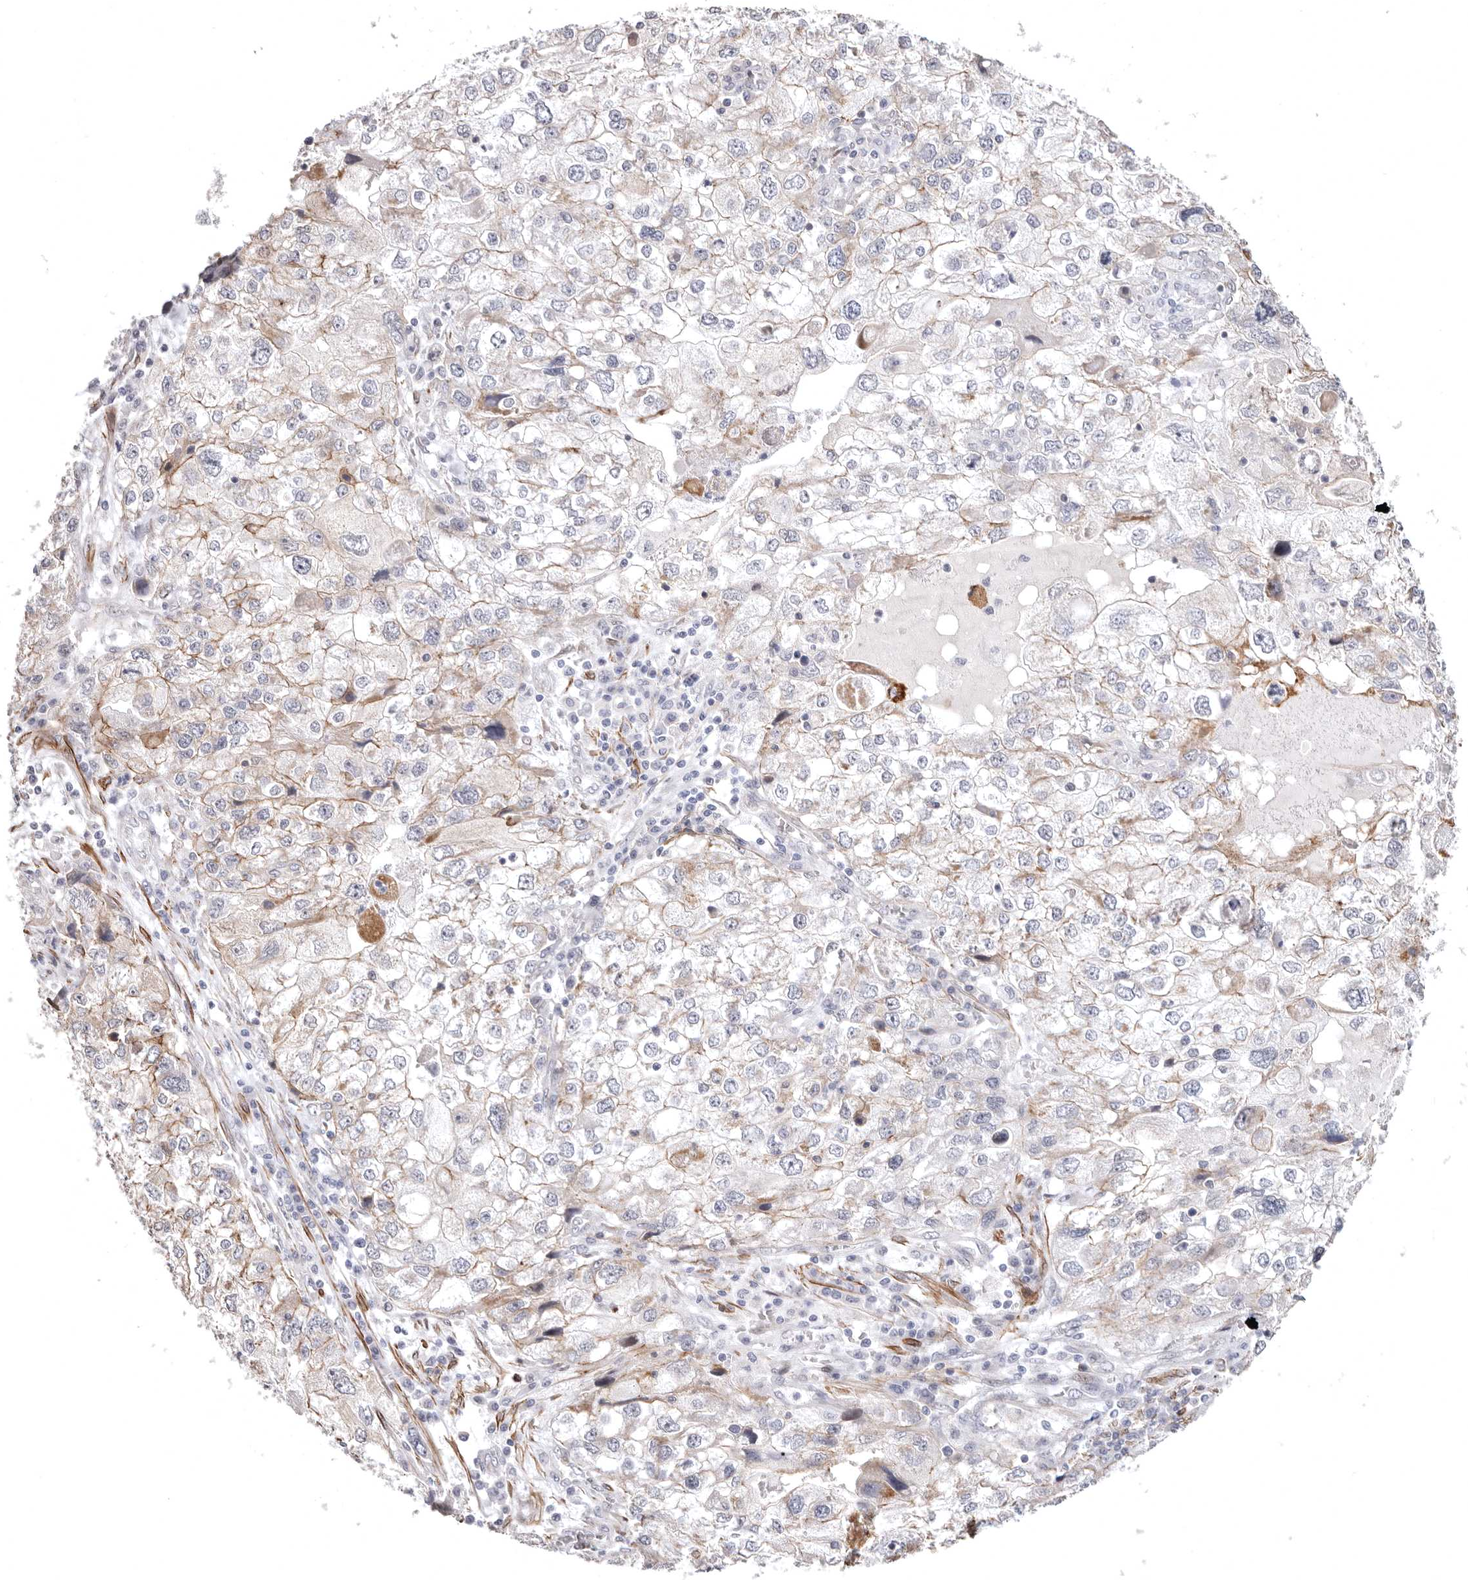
{"staining": {"intensity": "weak", "quantity": "25%-75%", "location": "cytoplasmic/membranous"}, "tissue": "endometrial cancer", "cell_type": "Tumor cells", "image_type": "cancer", "snomed": [{"axis": "morphology", "description": "Adenocarcinoma, NOS"}, {"axis": "topography", "description": "Endometrium"}], "caption": "Endometrial cancer stained with DAB immunohistochemistry exhibits low levels of weak cytoplasmic/membranous expression in about 25%-75% of tumor cells.", "gene": "SZT2", "patient": {"sex": "female", "age": 49}}